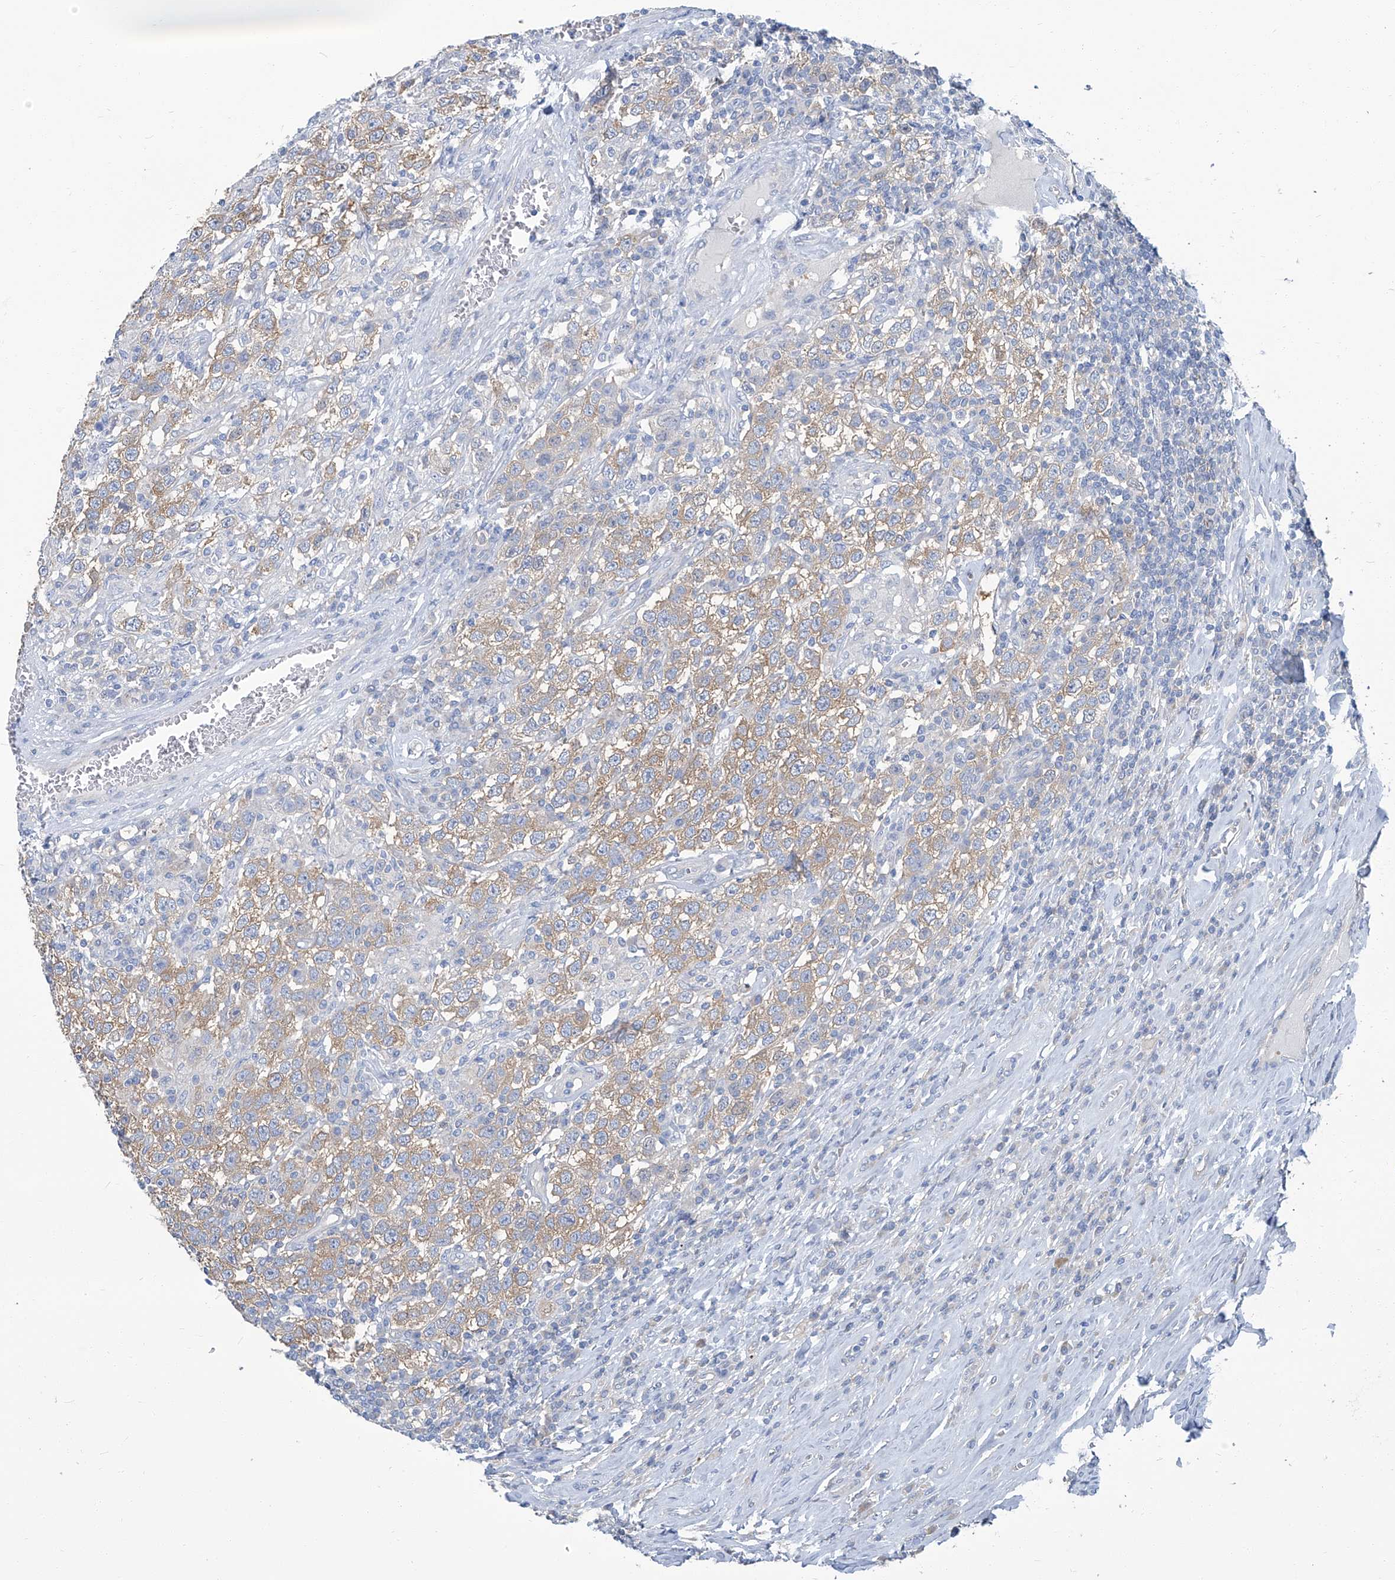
{"staining": {"intensity": "weak", "quantity": ">75%", "location": "cytoplasmic/membranous"}, "tissue": "testis cancer", "cell_type": "Tumor cells", "image_type": "cancer", "snomed": [{"axis": "morphology", "description": "Seminoma, NOS"}, {"axis": "topography", "description": "Testis"}], "caption": "Testis seminoma stained with a brown dye reveals weak cytoplasmic/membranous positive staining in approximately >75% of tumor cells.", "gene": "PFKL", "patient": {"sex": "male", "age": 41}}